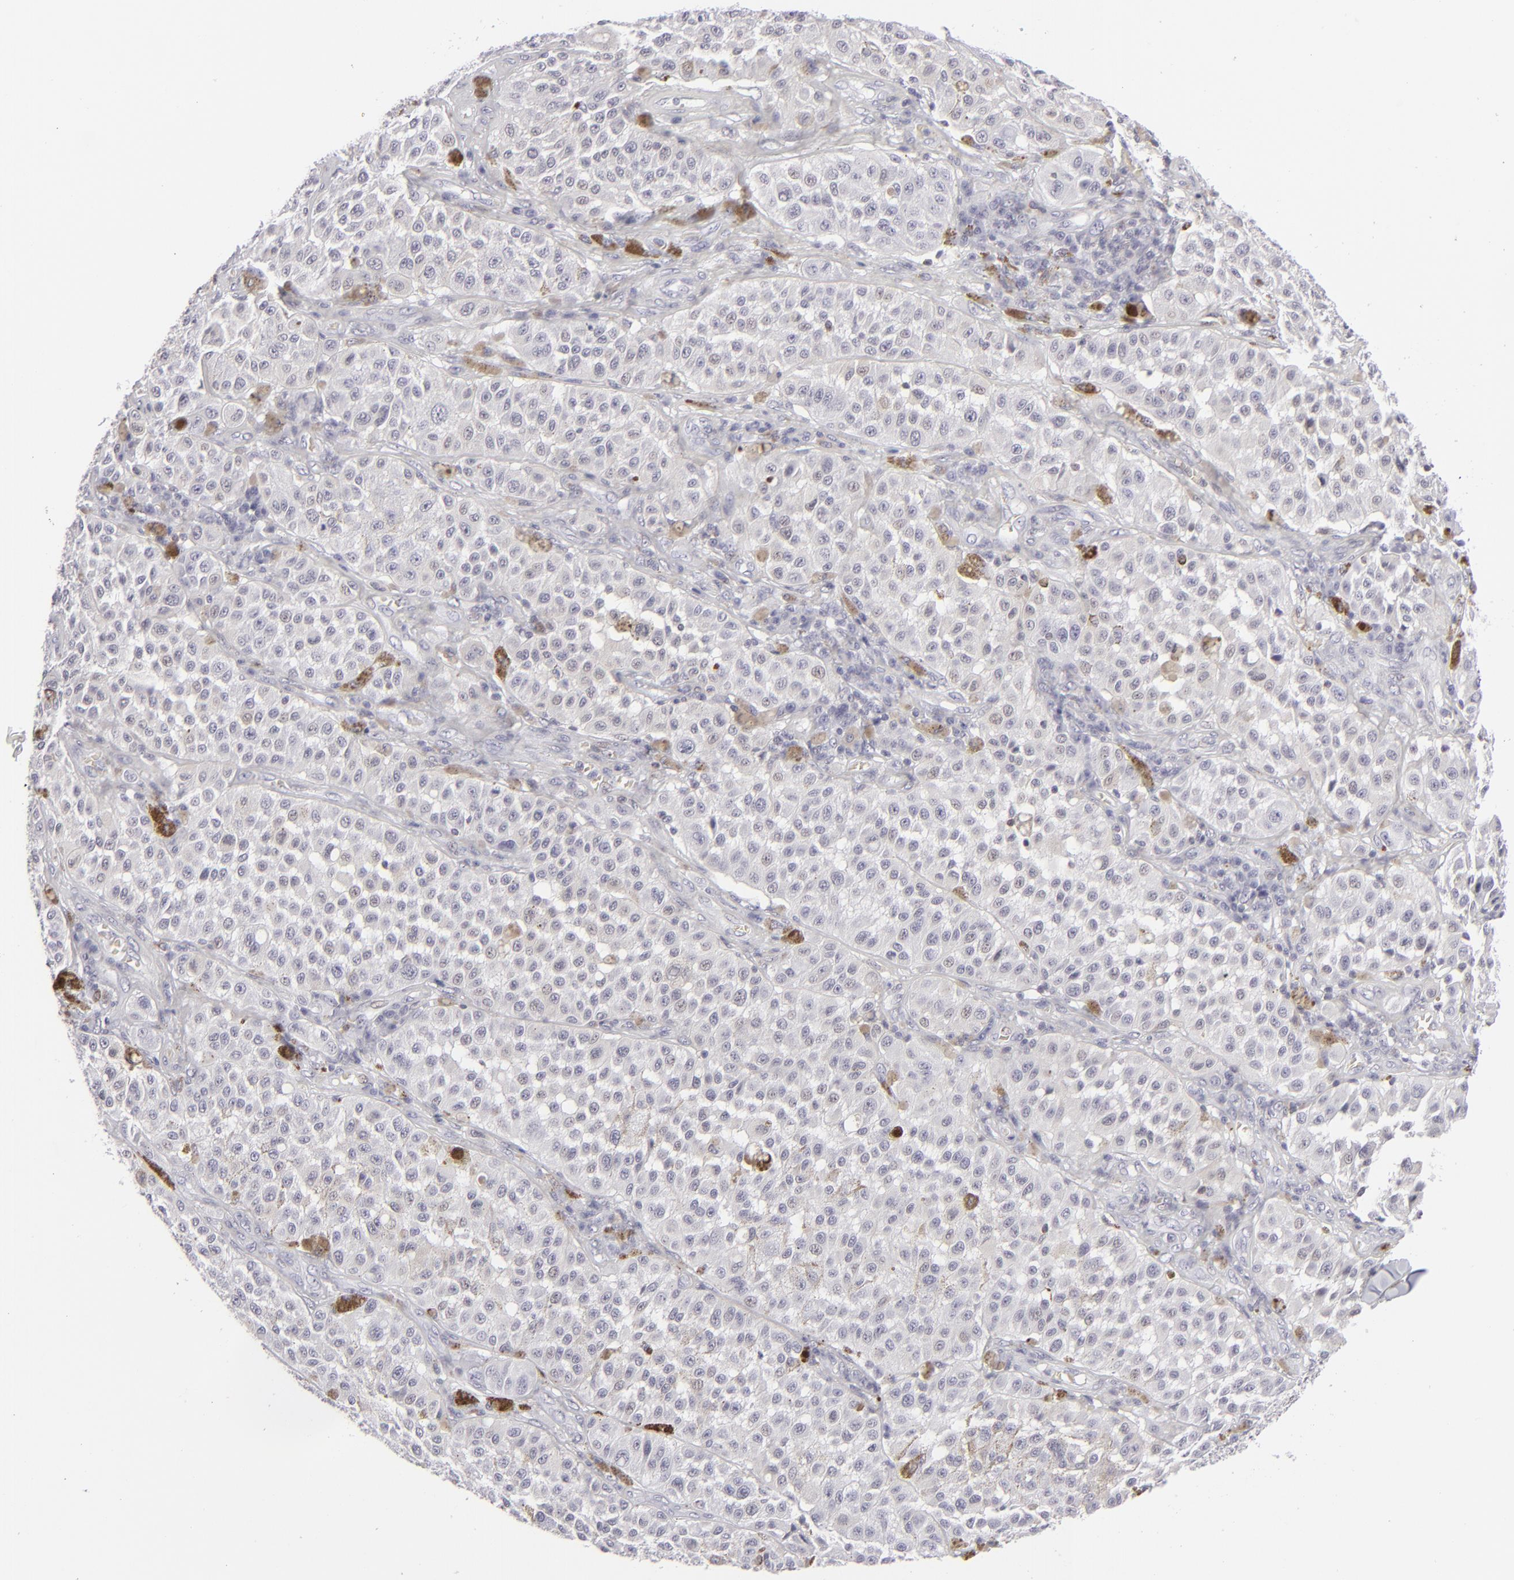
{"staining": {"intensity": "negative", "quantity": "none", "location": "none"}, "tissue": "melanoma", "cell_type": "Tumor cells", "image_type": "cancer", "snomed": [{"axis": "morphology", "description": "Malignant melanoma, NOS"}, {"axis": "topography", "description": "Skin"}], "caption": "The micrograph demonstrates no staining of tumor cells in malignant melanoma.", "gene": "CD7", "patient": {"sex": "female", "age": 64}}